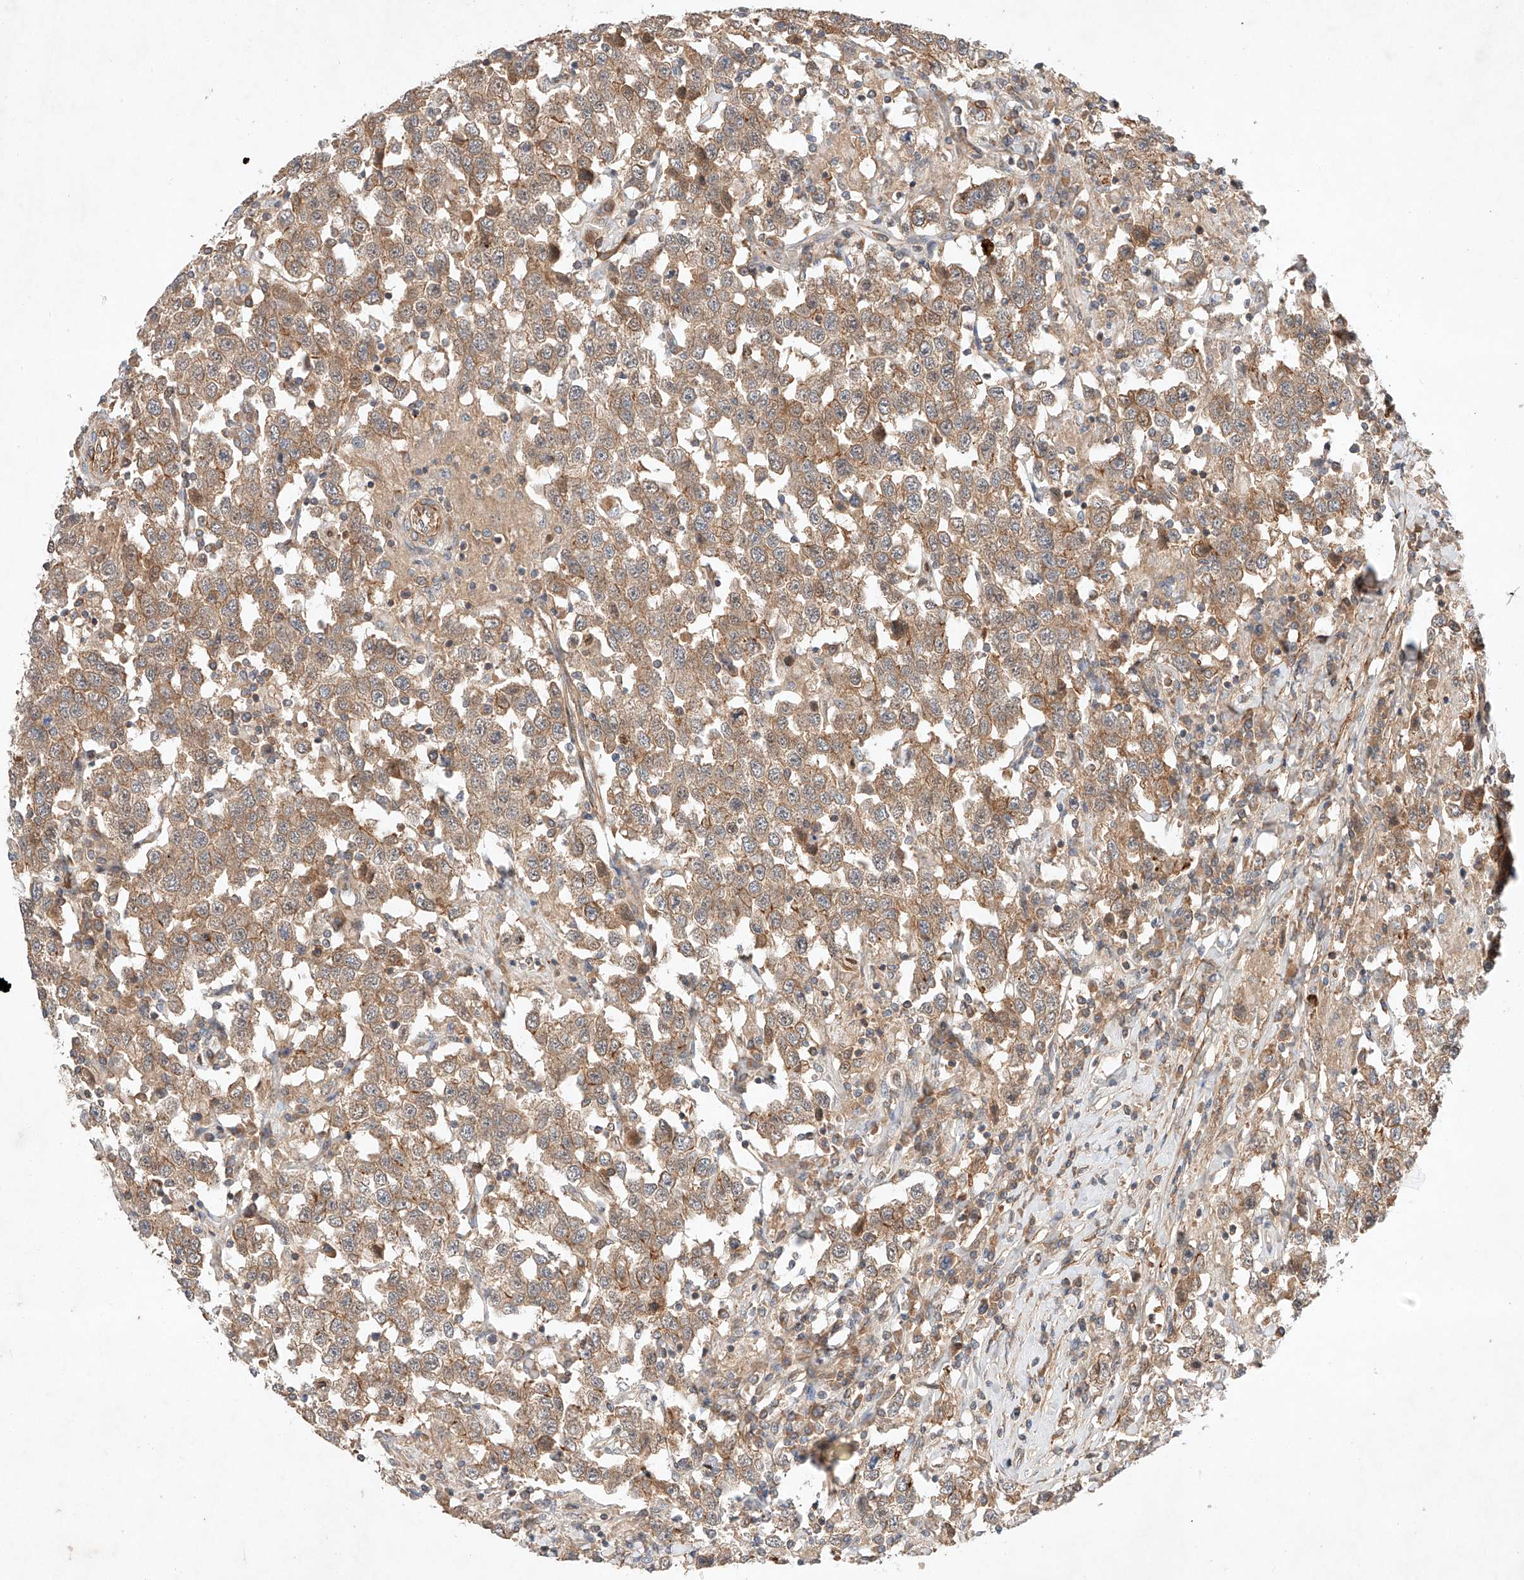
{"staining": {"intensity": "moderate", "quantity": ">75%", "location": "cytoplasmic/membranous"}, "tissue": "testis cancer", "cell_type": "Tumor cells", "image_type": "cancer", "snomed": [{"axis": "morphology", "description": "Seminoma, NOS"}, {"axis": "topography", "description": "Testis"}], "caption": "This micrograph demonstrates testis cancer stained with immunohistochemistry to label a protein in brown. The cytoplasmic/membranous of tumor cells show moderate positivity for the protein. Nuclei are counter-stained blue.", "gene": "ARHGAP33", "patient": {"sex": "male", "age": 41}}